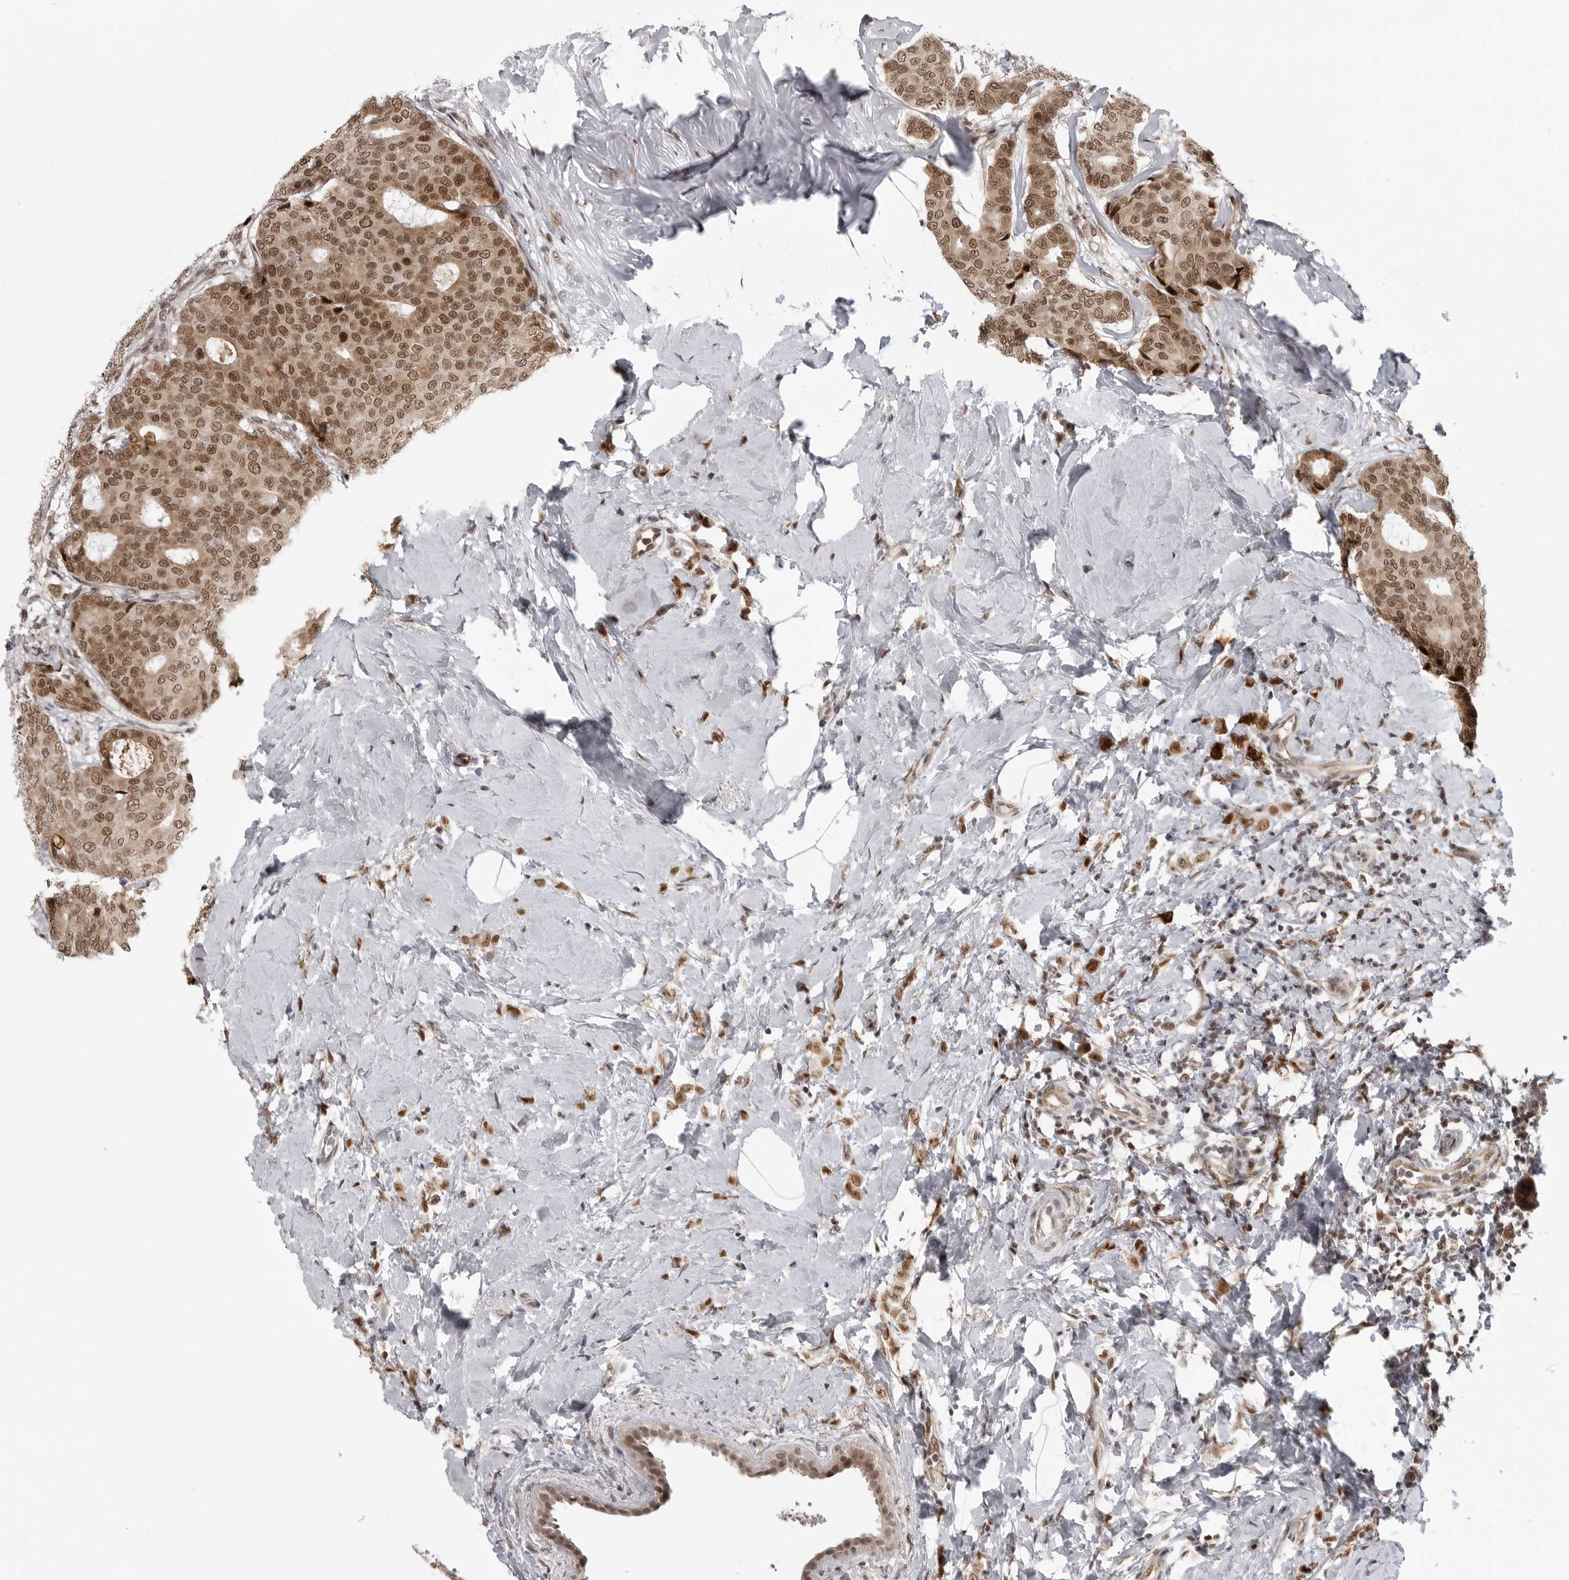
{"staining": {"intensity": "moderate", "quantity": ">75%", "location": "cytoplasmic/membranous,nuclear"}, "tissue": "breast cancer", "cell_type": "Tumor cells", "image_type": "cancer", "snomed": [{"axis": "morphology", "description": "Lobular carcinoma"}, {"axis": "topography", "description": "Breast"}], "caption": "An IHC micrograph of tumor tissue is shown. Protein staining in brown labels moderate cytoplasmic/membranous and nuclear positivity in lobular carcinoma (breast) within tumor cells. (DAB (3,3'-diaminobenzidine) IHC, brown staining for protein, blue staining for nuclei).", "gene": "PRDM10", "patient": {"sex": "female", "age": 47}}